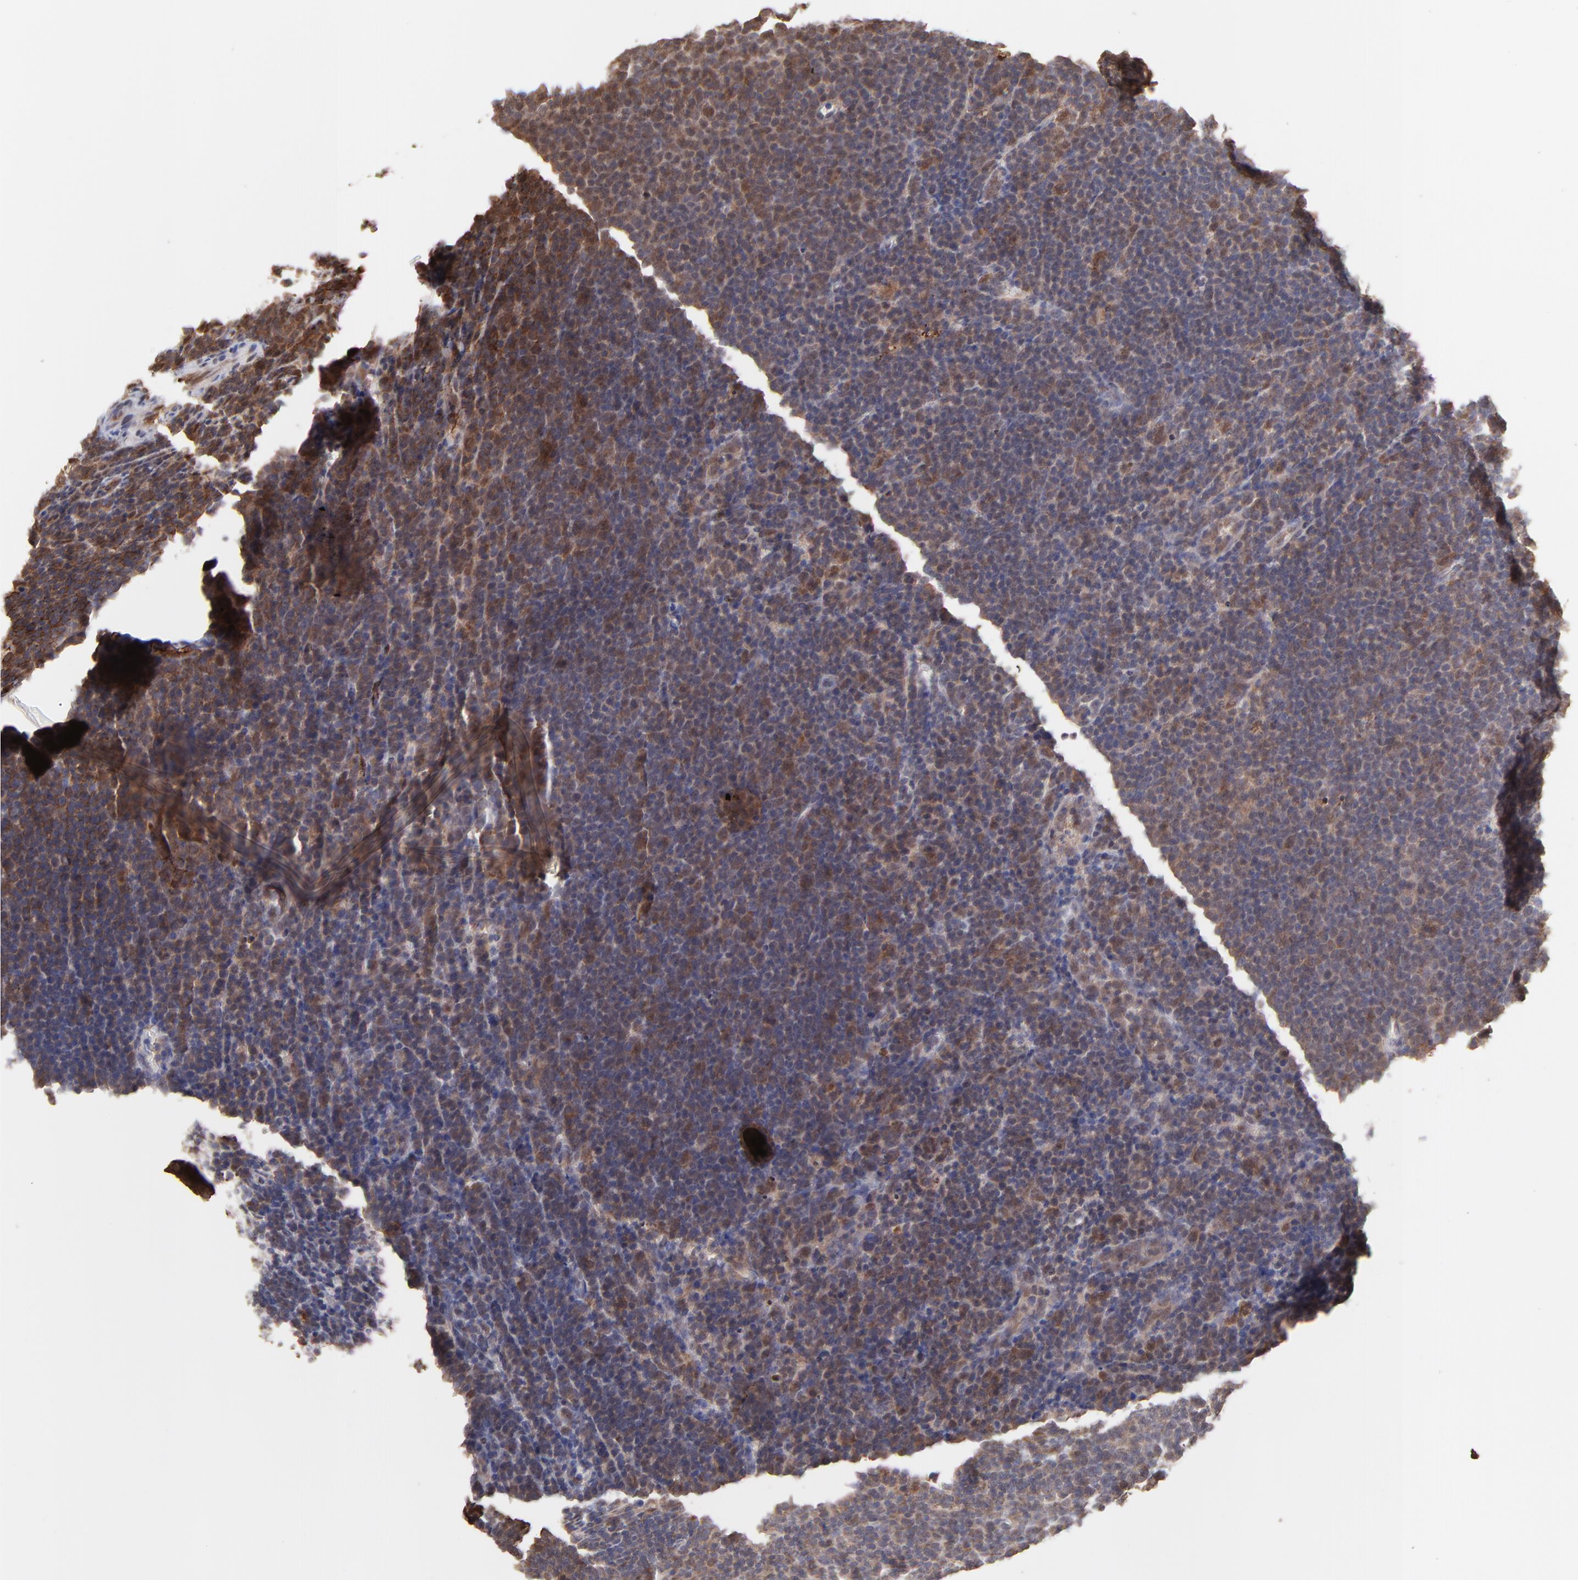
{"staining": {"intensity": "moderate", "quantity": "<25%", "location": "cytoplasmic/membranous,nuclear"}, "tissue": "lymphoma", "cell_type": "Tumor cells", "image_type": "cancer", "snomed": [{"axis": "morphology", "description": "Malignant lymphoma, non-Hodgkin's type, Low grade"}, {"axis": "topography", "description": "Lymph node"}], "caption": "Tumor cells exhibit low levels of moderate cytoplasmic/membranous and nuclear positivity in approximately <25% of cells in lymphoma. Nuclei are stained in blue.", "gene": "PSMD14", "patient": {"sex": "male", "age": 74}}